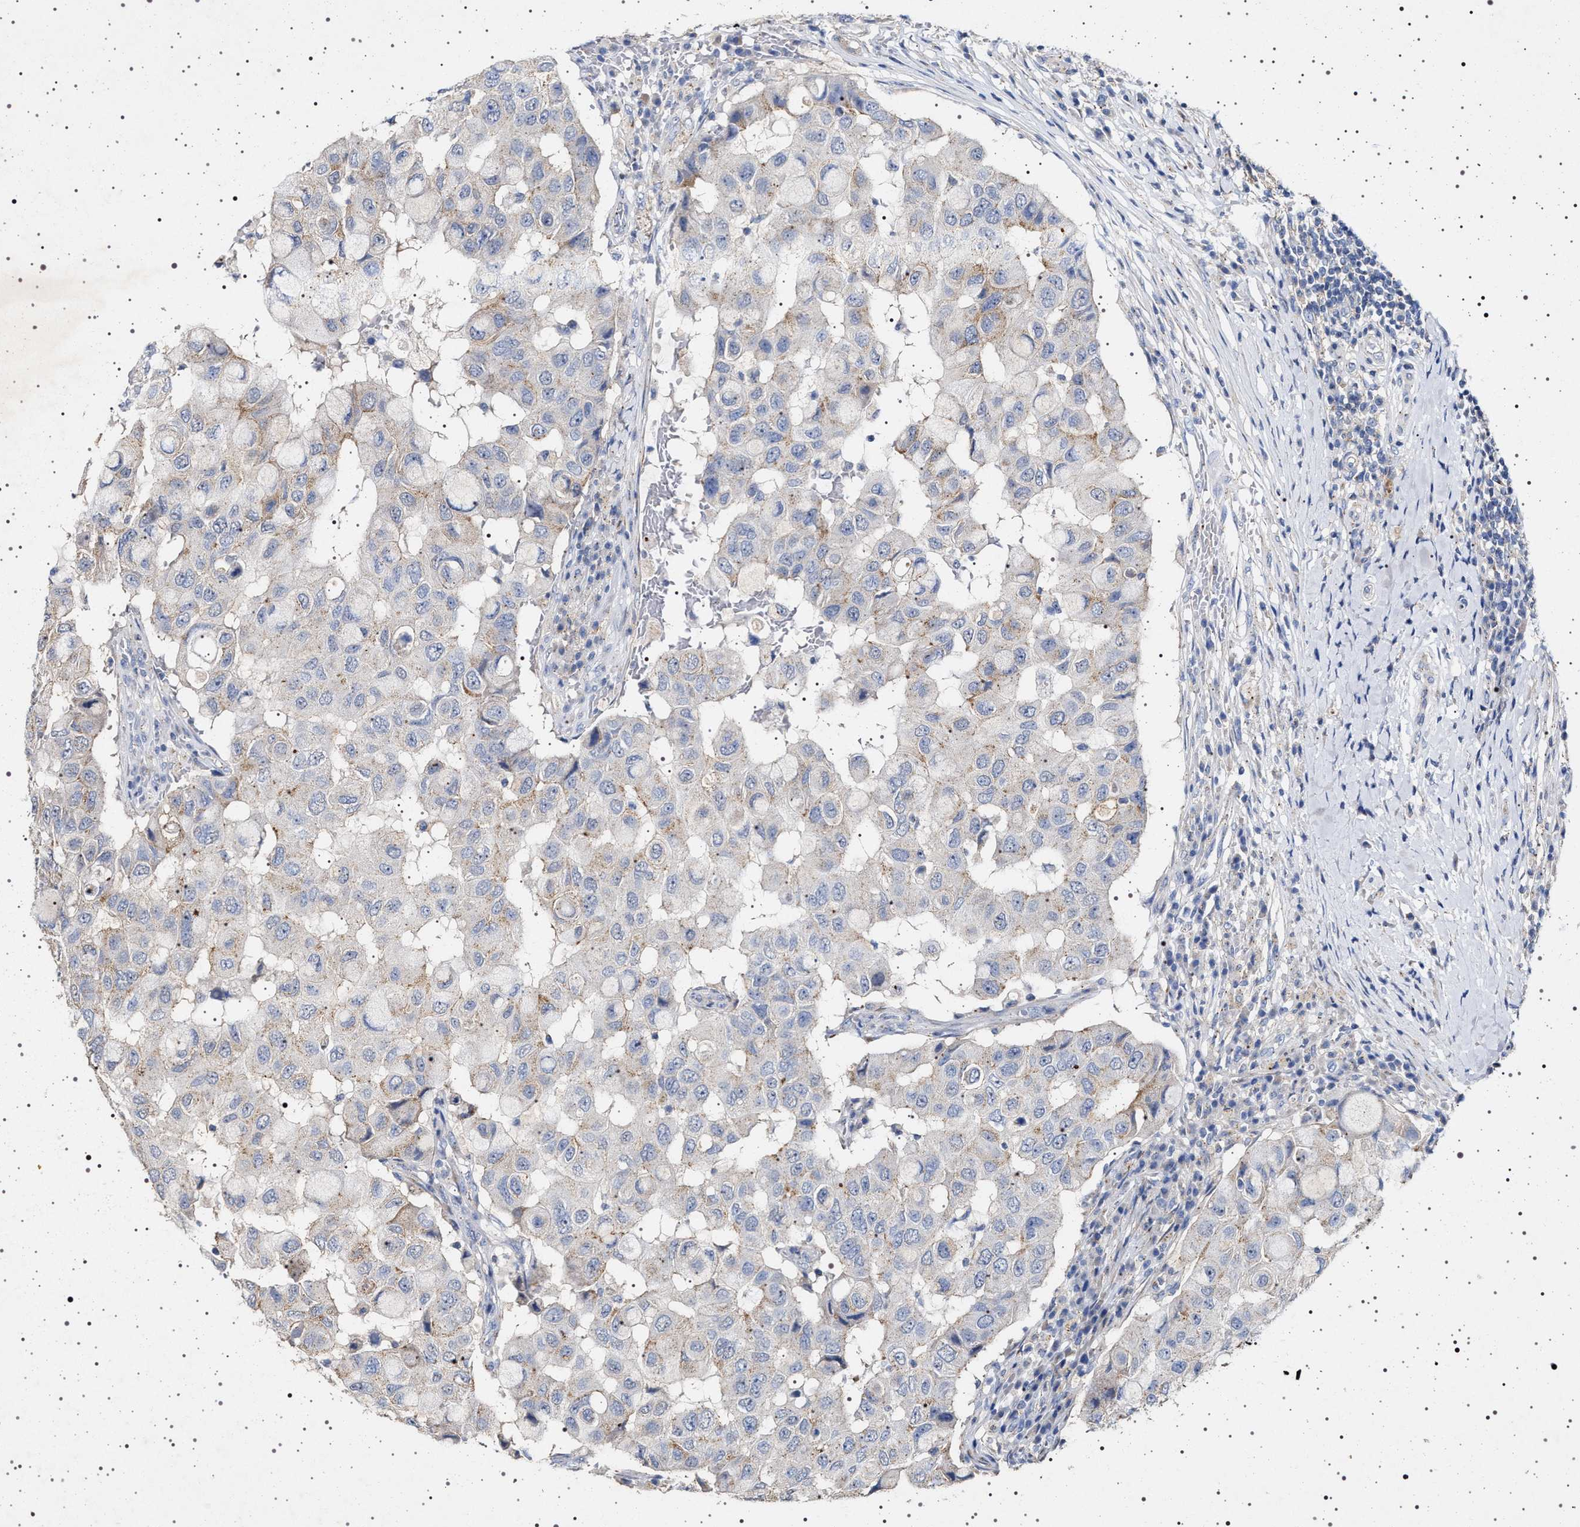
{"staining": {"intensity": "negative", "quantity": "none", "location": "none"}, "tissue": "breast cancer", "cell_type": "Tumor cells", "image_type": "cancer", "snomed": [{"axis": "morphology", "description": "Duct carcinoma"}, {"axis": "topography", "description": "Breast"}], "caption": "DAB (3,3'-diaminobenzidine) immunohistochemical staining of breast invasive ductal carcinoma reveals no significant expression in tumor cells.", "gene": "NAALADL2", "patient": {"sex": "female", "age": 27}}